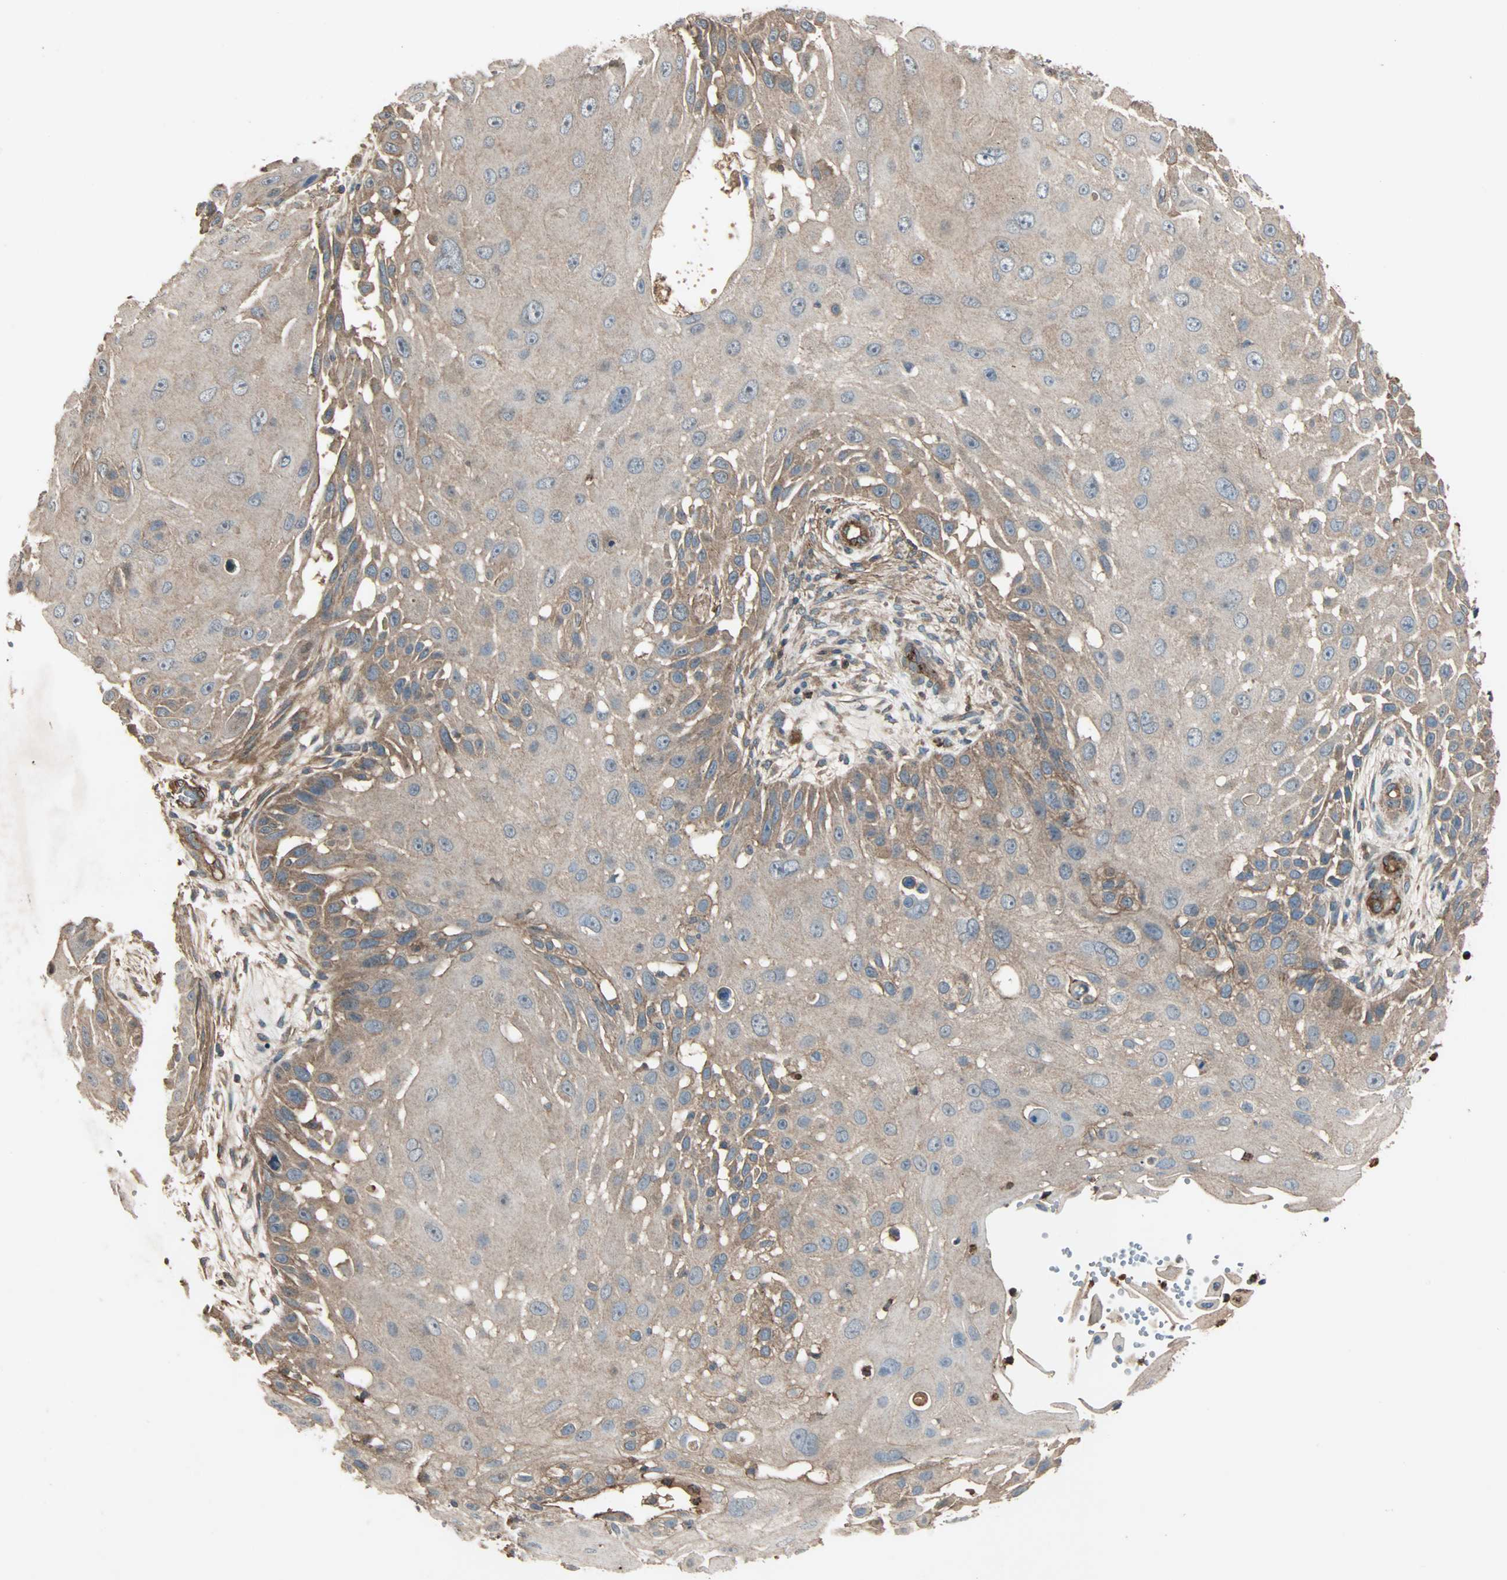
{"staining": {"intensity": "moderate", "quantity": ">75%", "location": "cytoplasmic/membranous"}, "tissue": "skin cancer", "cell_type": "Tumor cells", "image_type": "cancer", "snomed": [{"axis": "morphology", "description": "Squamous cell carcinoma, NOS"}, {"axis": "topography", "description": "Skin"}], "caption": "The photomicrograph reveals a brown stain indicating the presence of a protein in the cytoplasmic/membranous of tumor cells in skin cancer.", "gene": "GCK", "patient": {"sex": "female", "age": 44}}